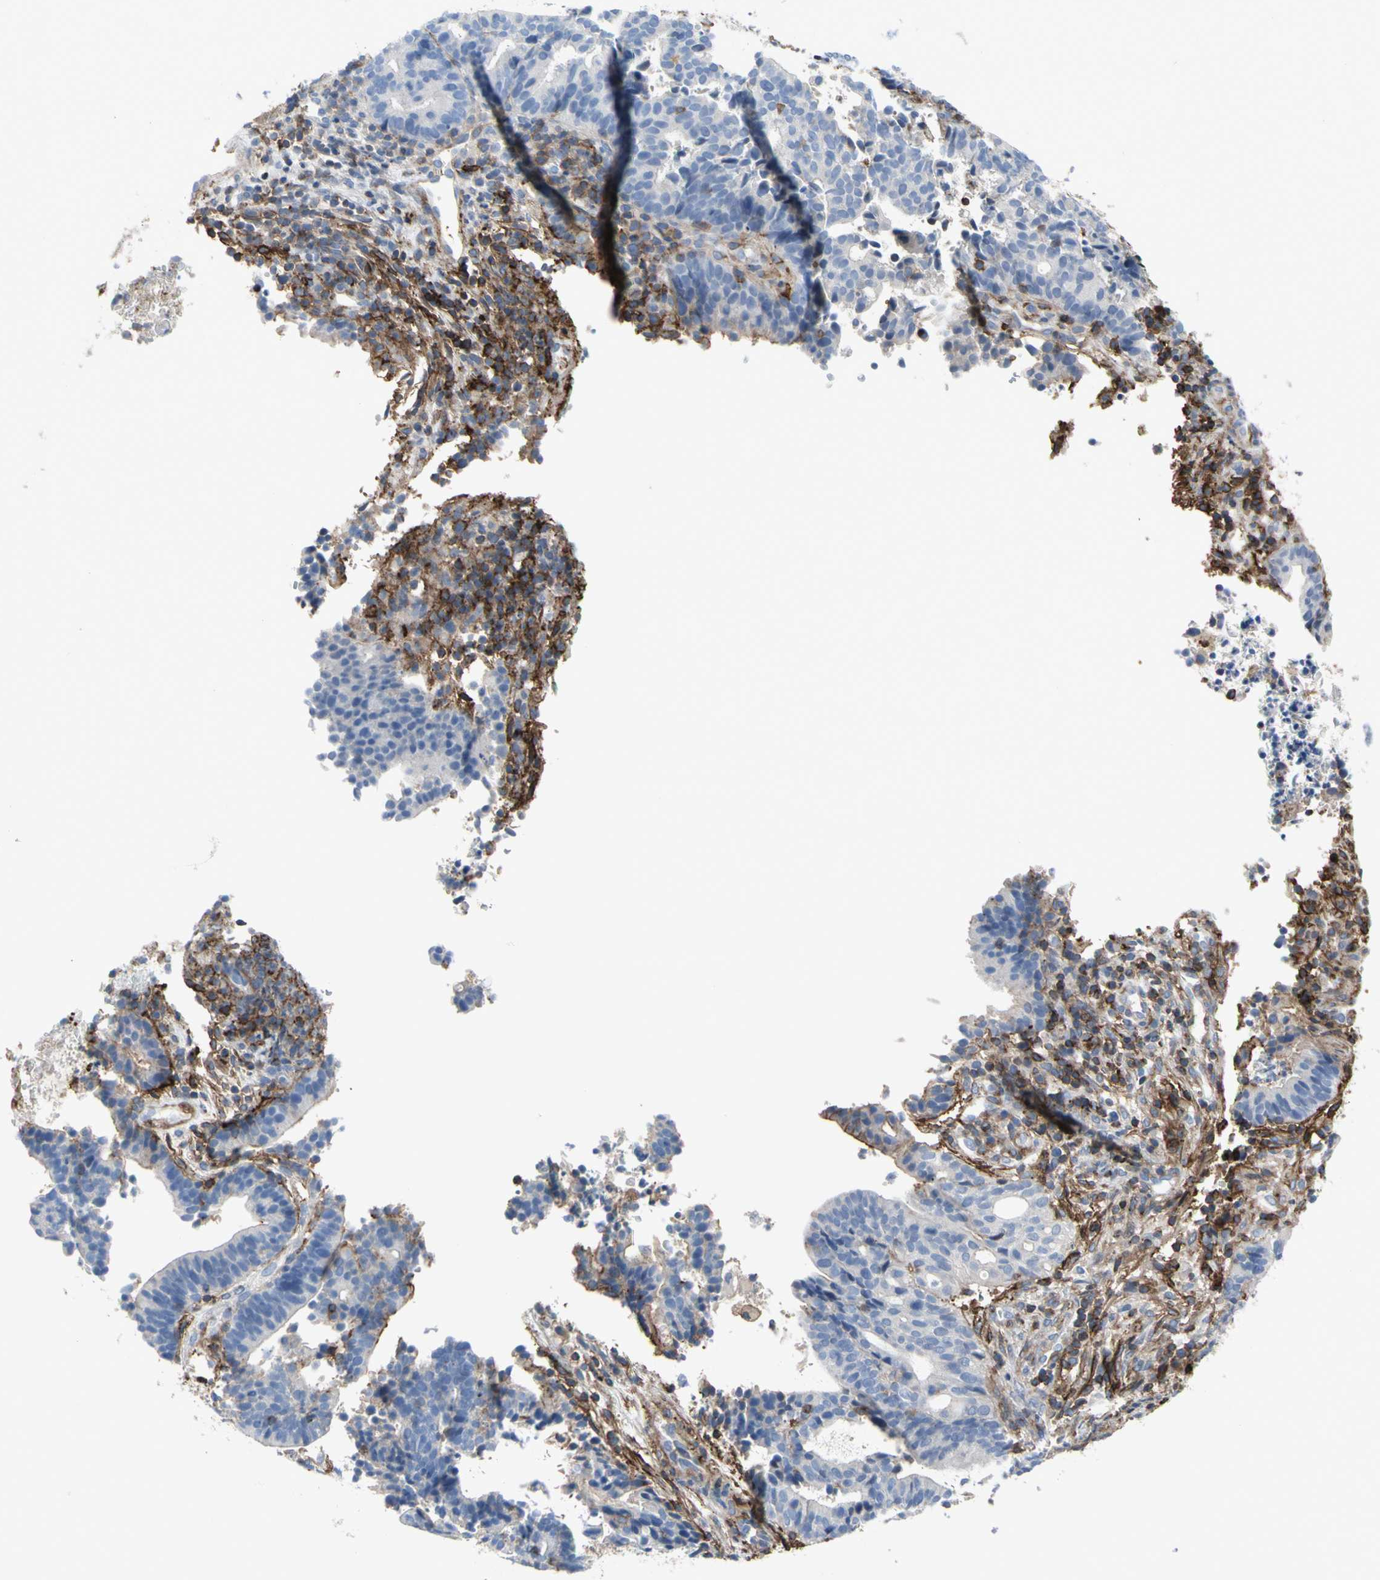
{"staining": {"intensity": "negative", "quantity": "none", "location": "none"}, "tissue": "endometrial cancer", "cell_type": "Tumor cells", "image_type": "cancer", "snomed": [{"axis": "morphology", "description": "Adenocarcinoma, NOS"}, {"axis": "topography", "description": "Uterus"}], "caption": "Histopathology image shows no significant protein positivity in tumor cells of endometrial cancer.", "gene": "ANXA6", "patient": {"sex": "female", "age": 83}}